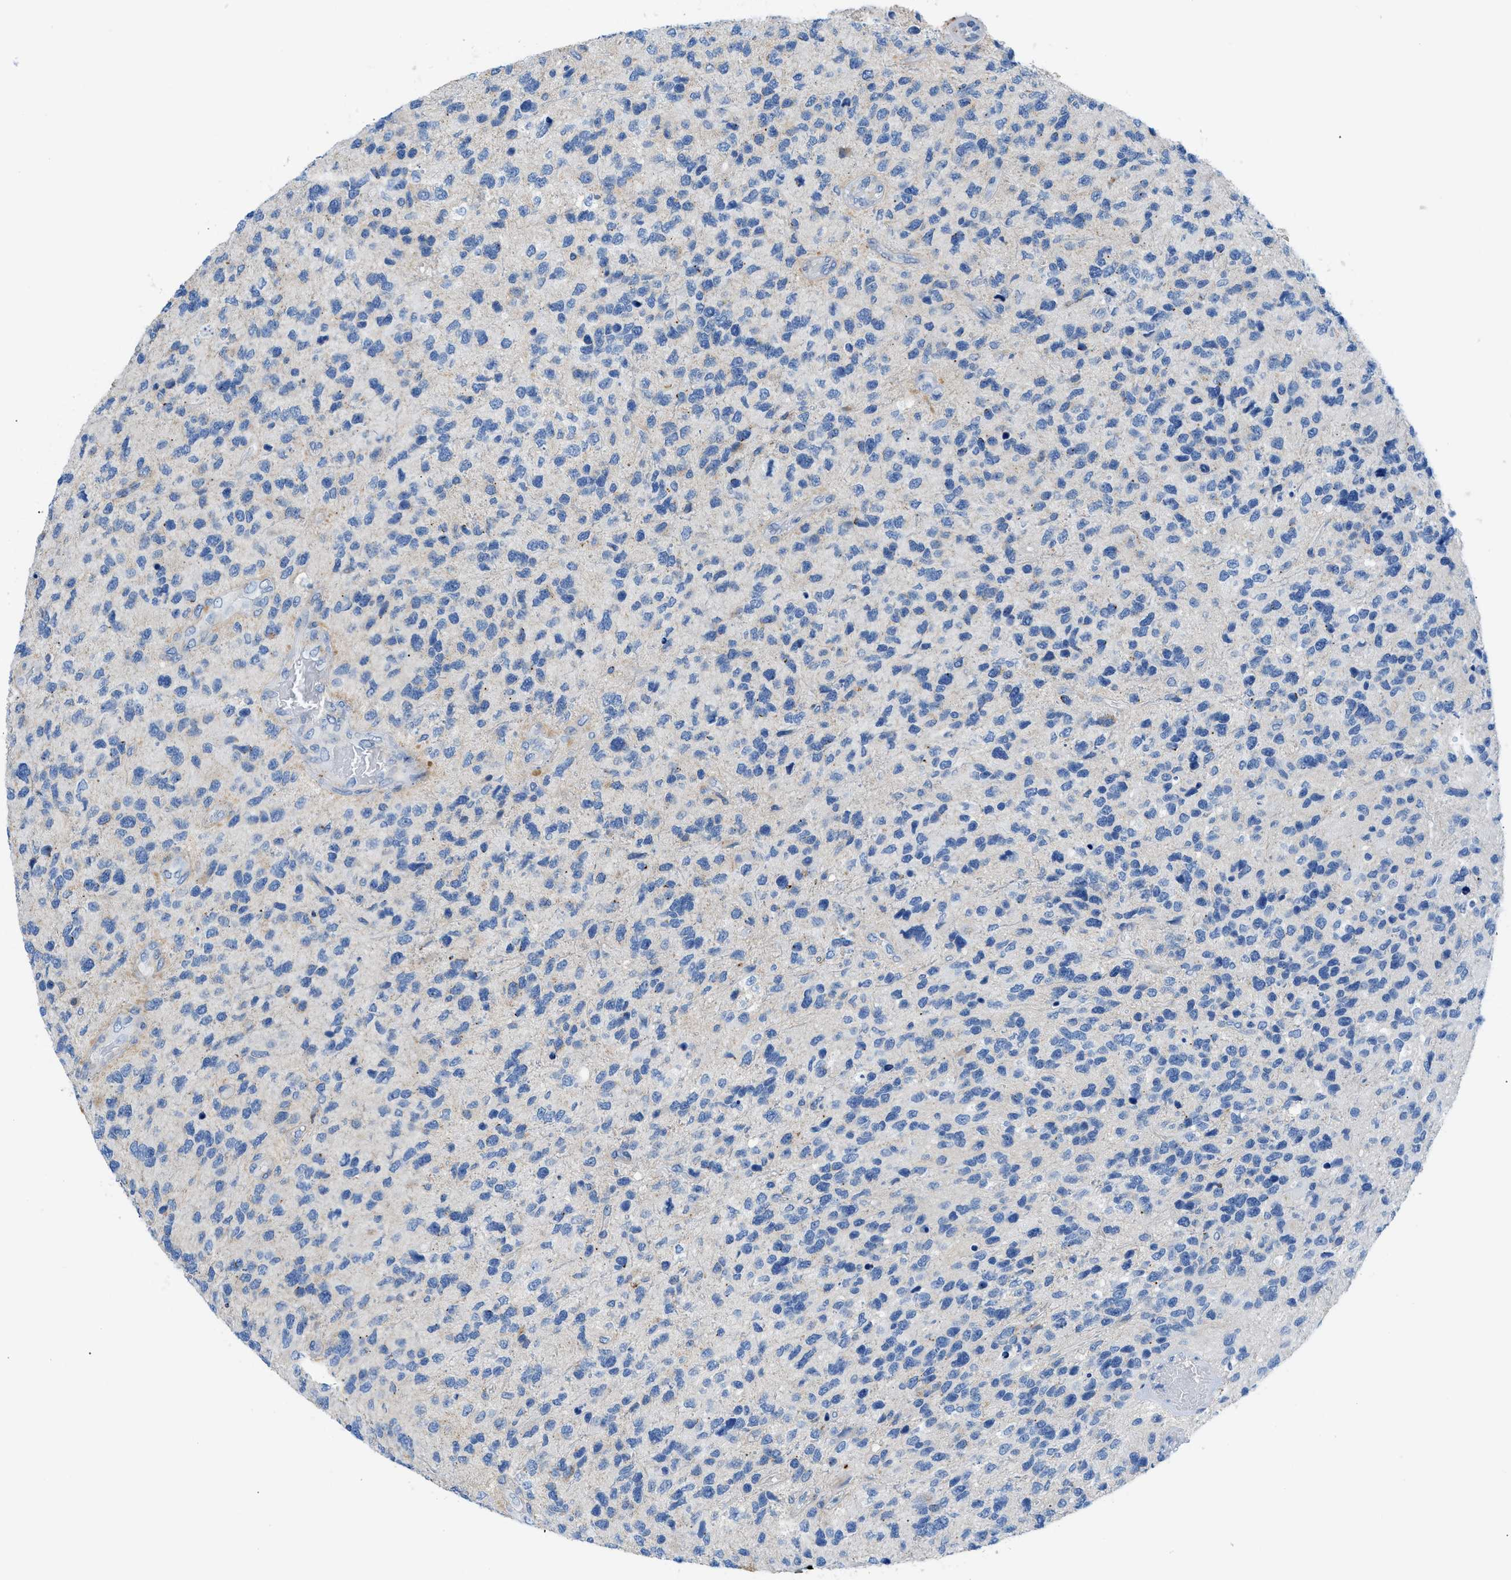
{"staining": {"intensity": "negative", "quantity": "none", "location": "none"}, "tissue": "glioma", "cell_type": "Tumor cells", "image_type": "cancer", "snomed": [{"axis": "morphology", "description": "Glioma, malignant, High grade"}, {"axis": "topography", "description": "Brain"}], "caption": "Photomicrograph shows no protein positivity in tumor cells of glioma tissue.", "gene": "FDCSP", "patient": {"sex": "female", "age": 58}}